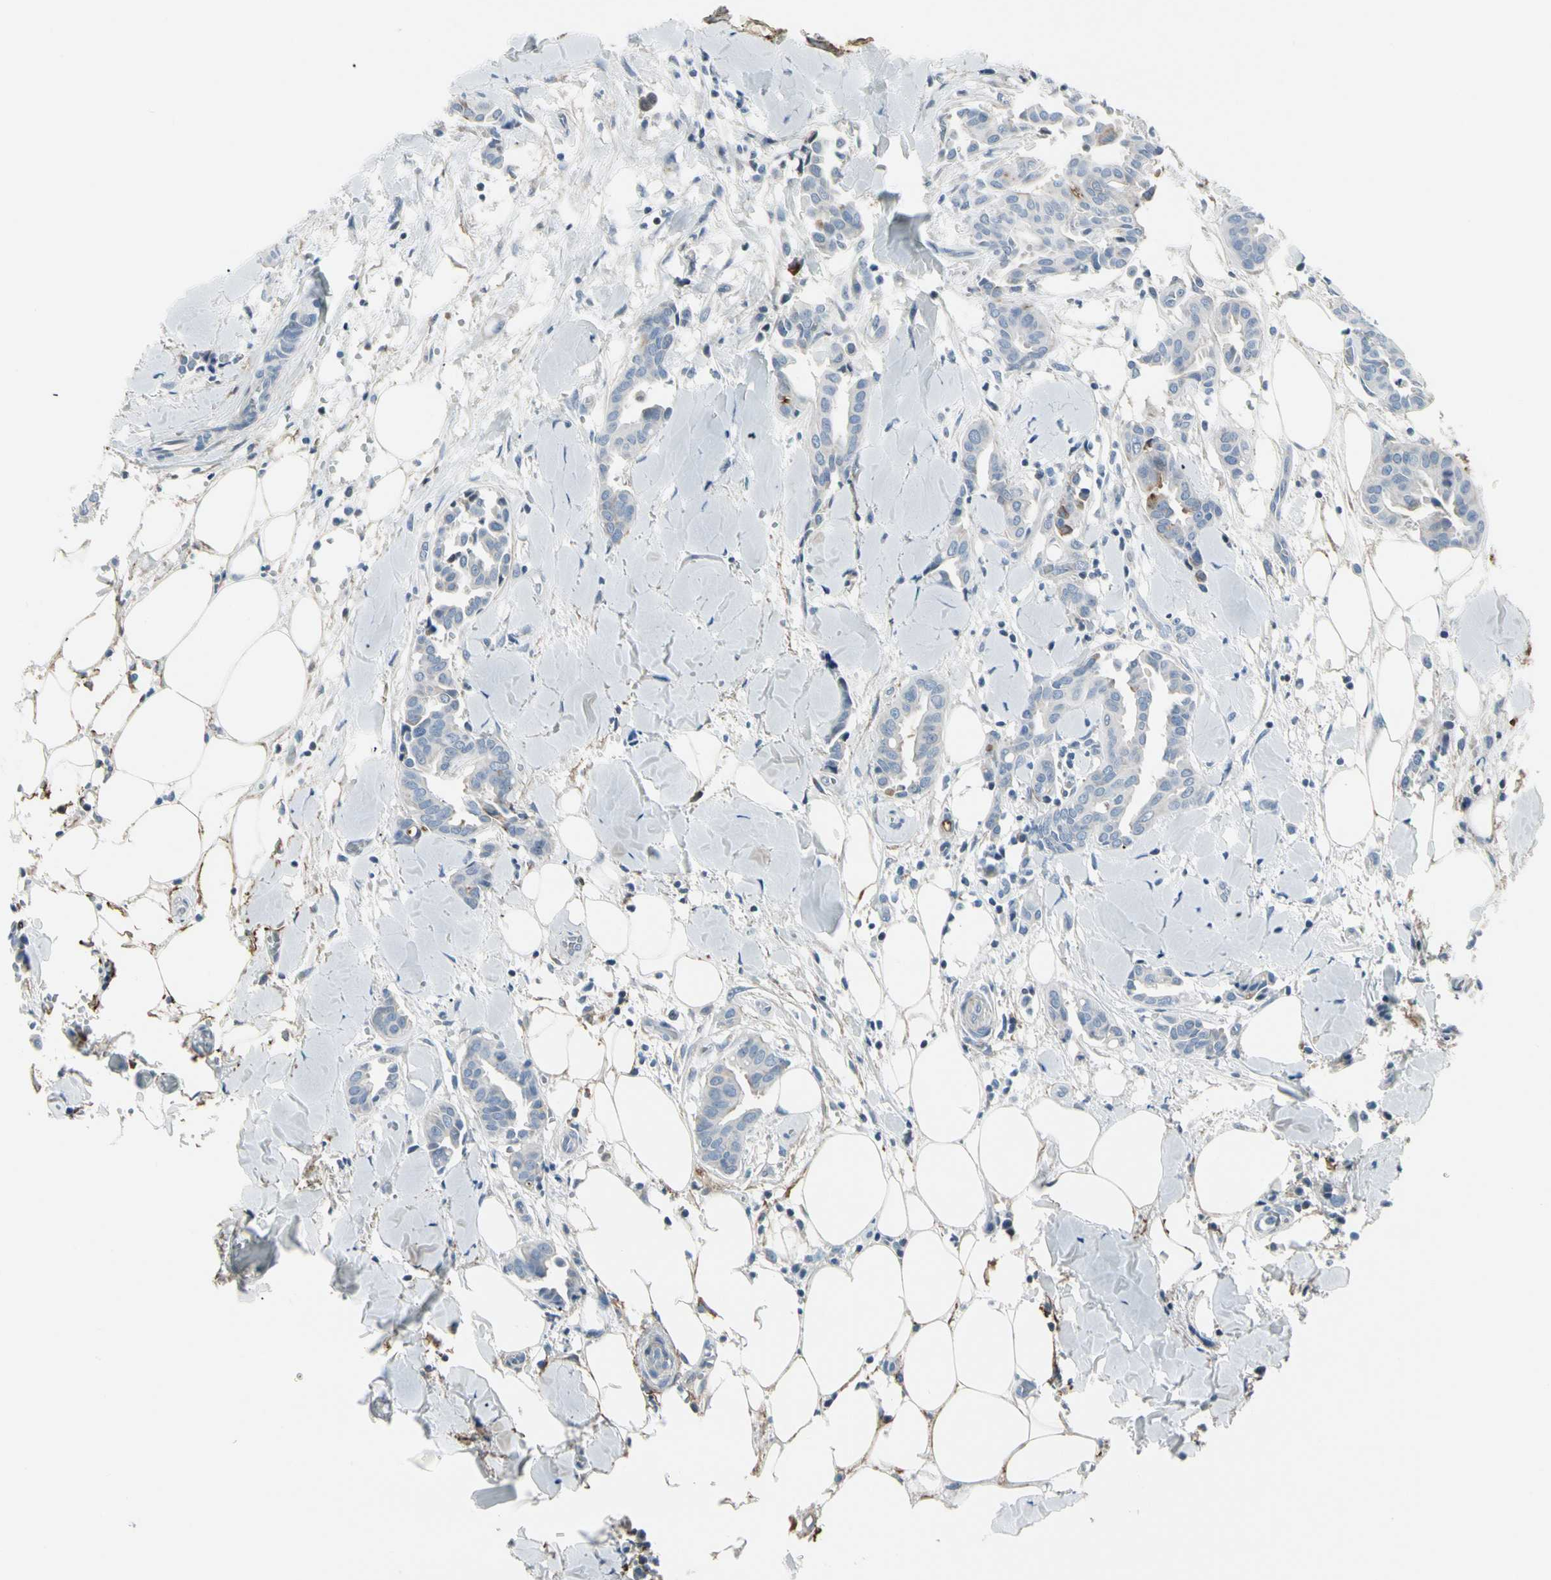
{"staining": {"intensity": "negative", "quantity": "none", "location": "none"}, "tissue": "head and neck cancer", "cell_type": "Tumor cells", "image_type": "cancer", "snomed": [{"axis": "morphology", "description": "Adenocarcinoma, NOS"}, {"axis": "topography", "description": "Salivary gland"}, {"axis": "topography", "description": "Head-Neck"}], "caption": "Tumor cells show no significant staining in adenocarcinoma (head and neck).", "gene": "PIGR", "patient": {"sex": "female", "age": 59}}